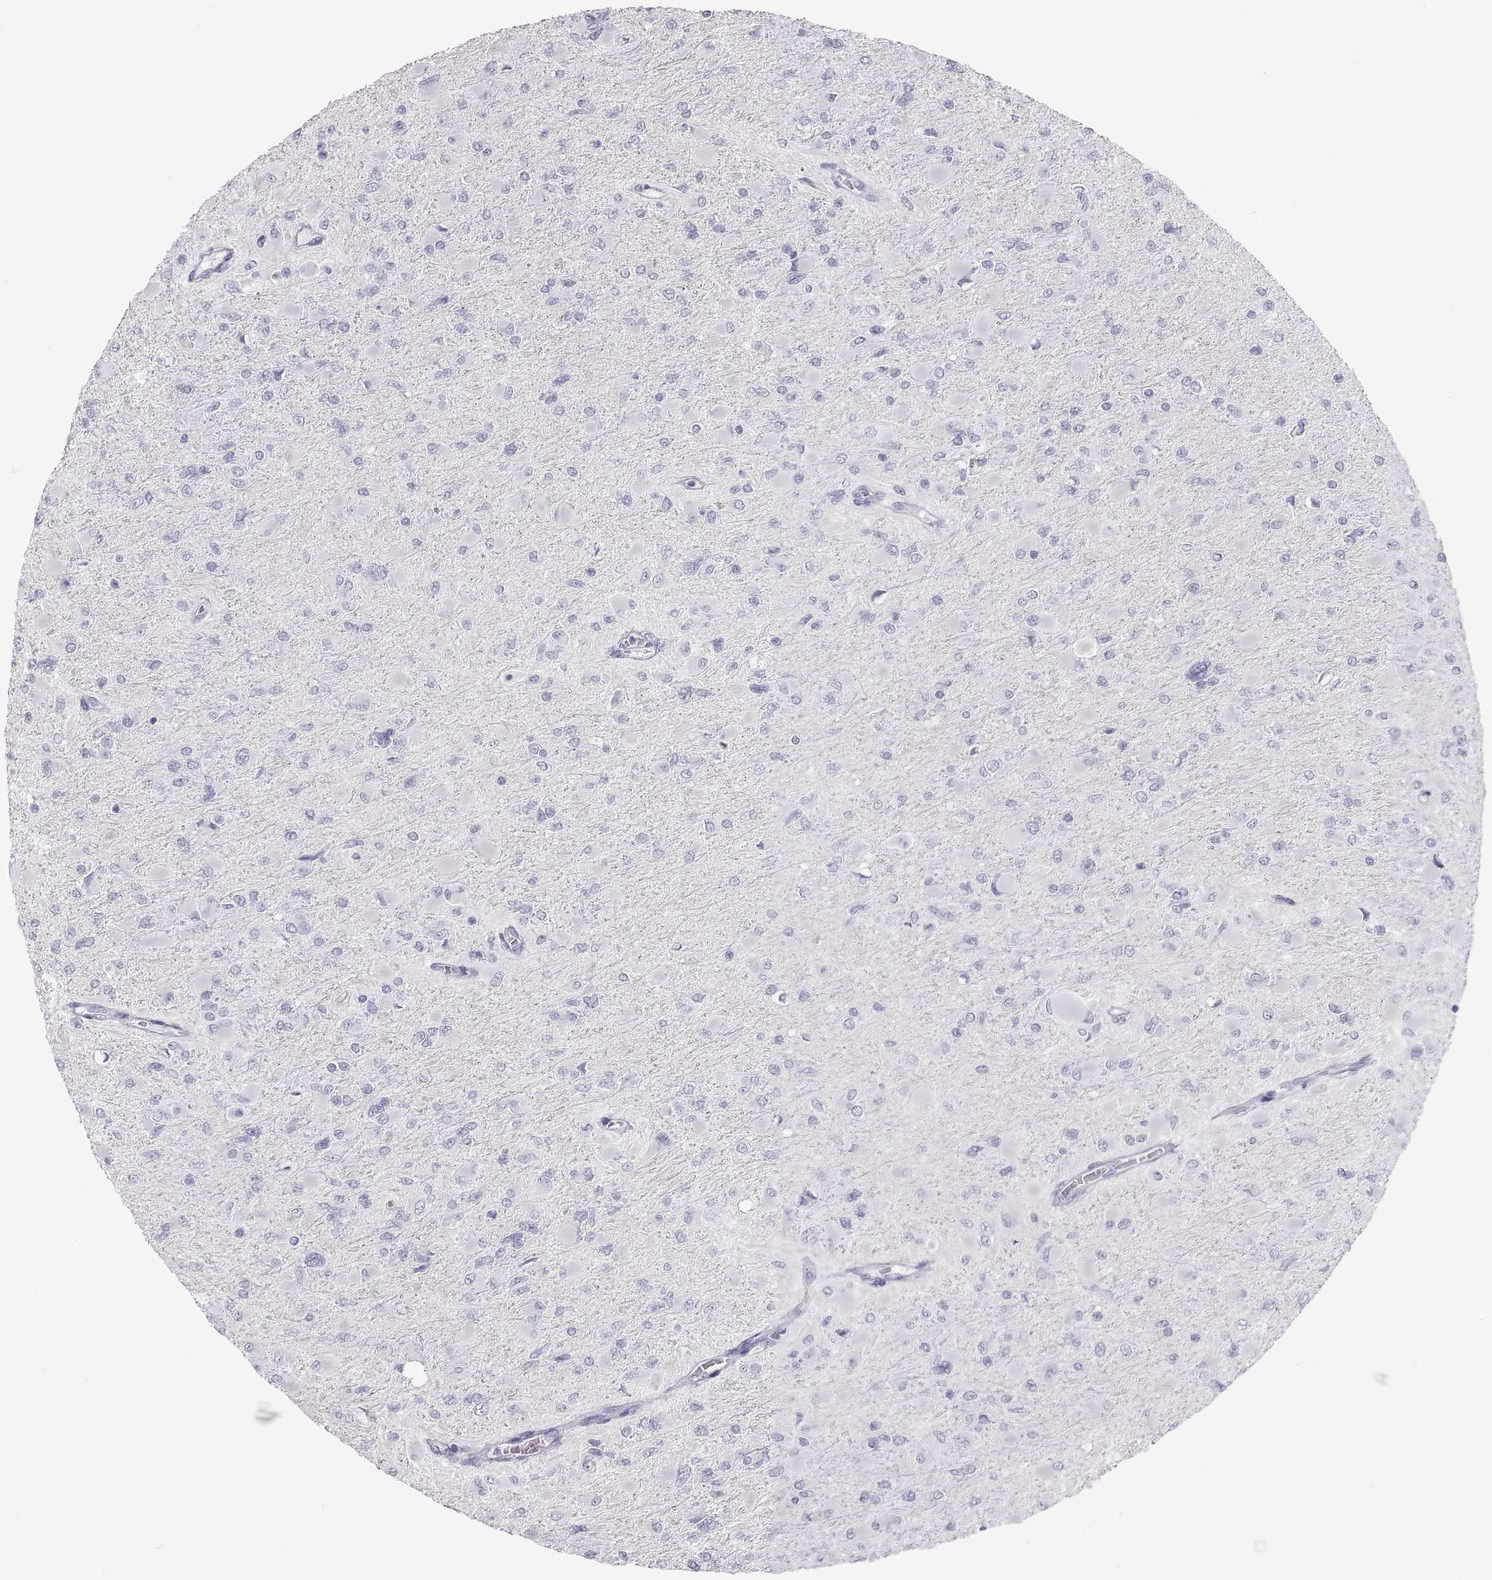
{"staining": {"intensity": "negative", "quantity": "none", "location": "none"}, "tissue": "glioma", "cell_type": "Tumor cells", "image_type": "cancer", "snomed": [{"axis": "morphology", "description": "Glioma, malignant, High grade"}, {"axis": "topography", "description": "Cerebral cortex"}], "caption": "This histopathology image is of glioma stained with immunohistochemistry to label a protein in brown with the nuclei are counter-stained blue. There is no staining in tumor cells. (Stains: DAB immunohistochemistry (IHC) with hematoxylin counter stain, Microscopy: brightfield microscopy at high magnification).", "gene": "SEMG1", "patient": {"sex": "female", "age": 36}}